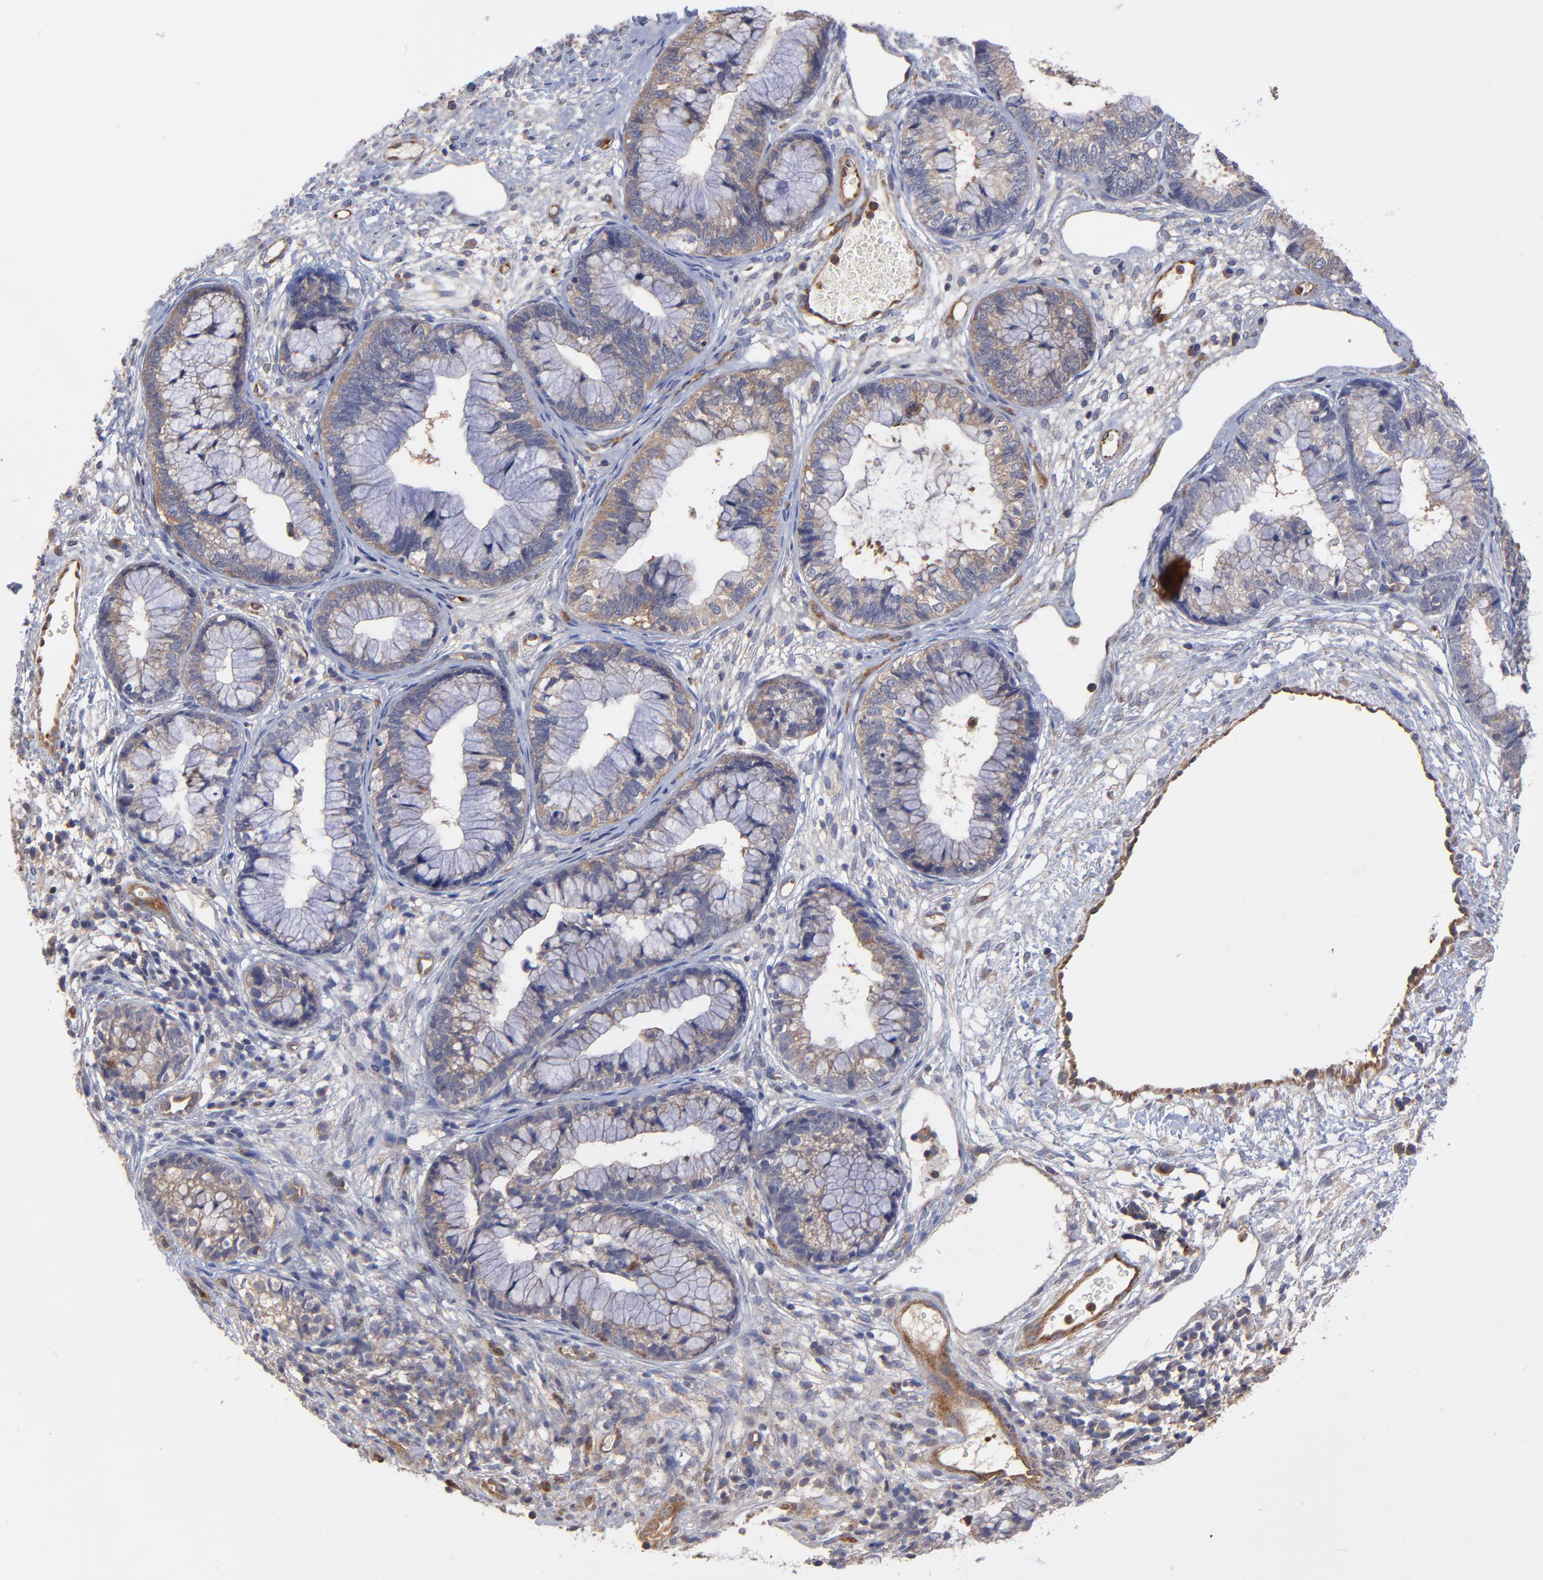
{"staining": {"intensity": "moderate", "quantity": "25%-75%", "location": "cytoplasmic/membranous"}, "tissue": "cervical cancer", "cell_type": "Tumor cells", "image_type": "cancer", "snomed": [{"axis": "morphology", "description": "Adenocarcinoma, NOS"}, {"axis": "topography", "description": "Cervix"}], "caption": "Immunohistochemistry (DAB) staining of human cervical cancer reveals moderate cytoplasmic/membranous protein staining in about 25%-75% of tumor cells. (brown staining indicates protein expression, while blue staining denotes nuclei).", "gene": "ASB7", "patient": {"sex": "female", "age": 44}}